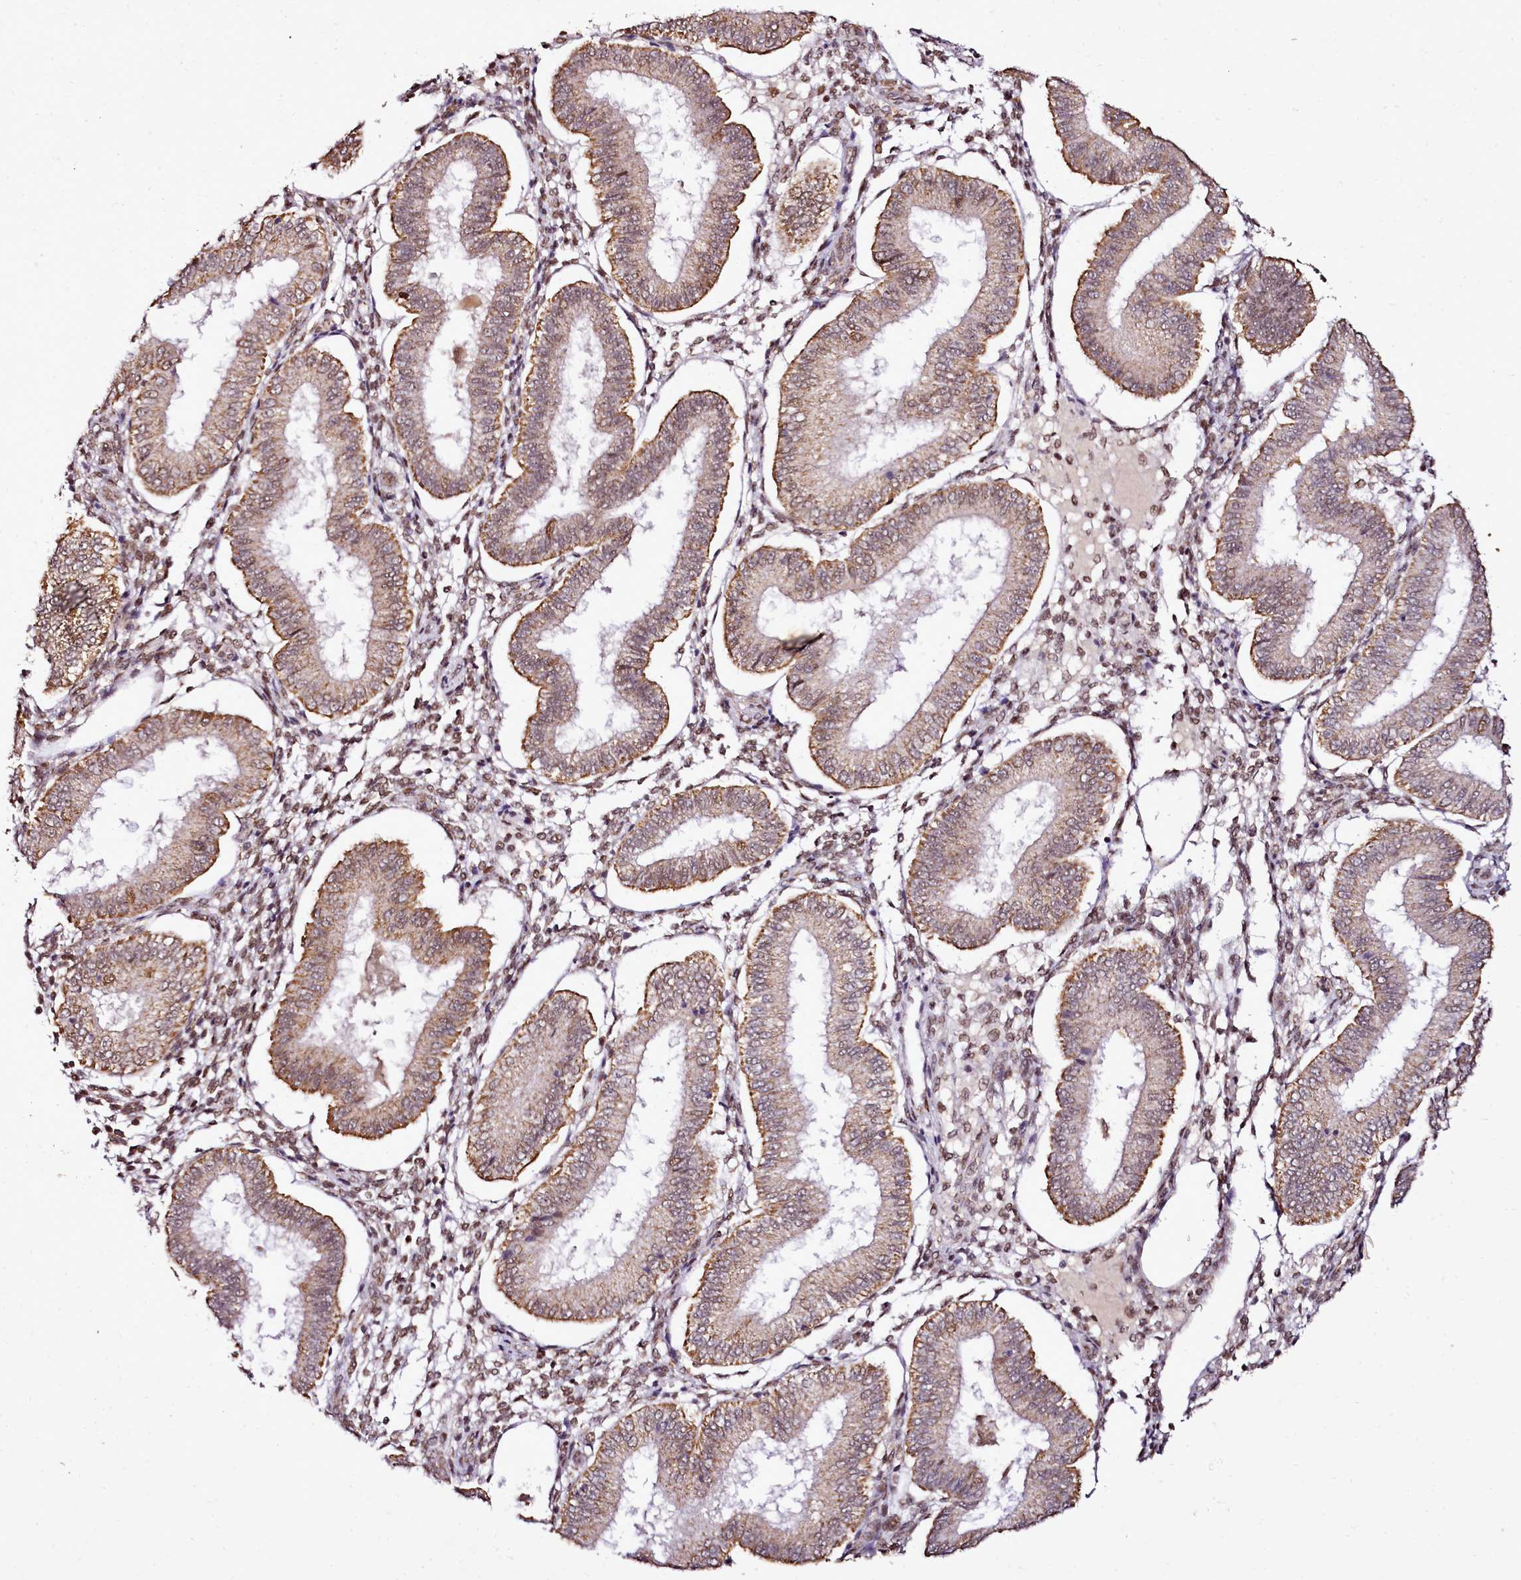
{"staining": {"intensity": "moderate", "quantity": ">75%", "location": "cytoplasmic/membranous,nuclear"}, "tissue": "endometrium", "cell_type": "Cells in endometrial stroma", "image_type": "normal", "snomed": [{"axis": "morphology", "description": "Normal tissue, NOS"}, {"axis": "topography", "description": "Endometrium"}], "caption": "Protein expression analysis of normal human endometrium reveals moderate cytoplasmic/membranous,nuclear positivity in approximately >75% of cells in endometrial stroma.", "gene": "EDIL3", "patient": {"sex": "female", "age": 39}}